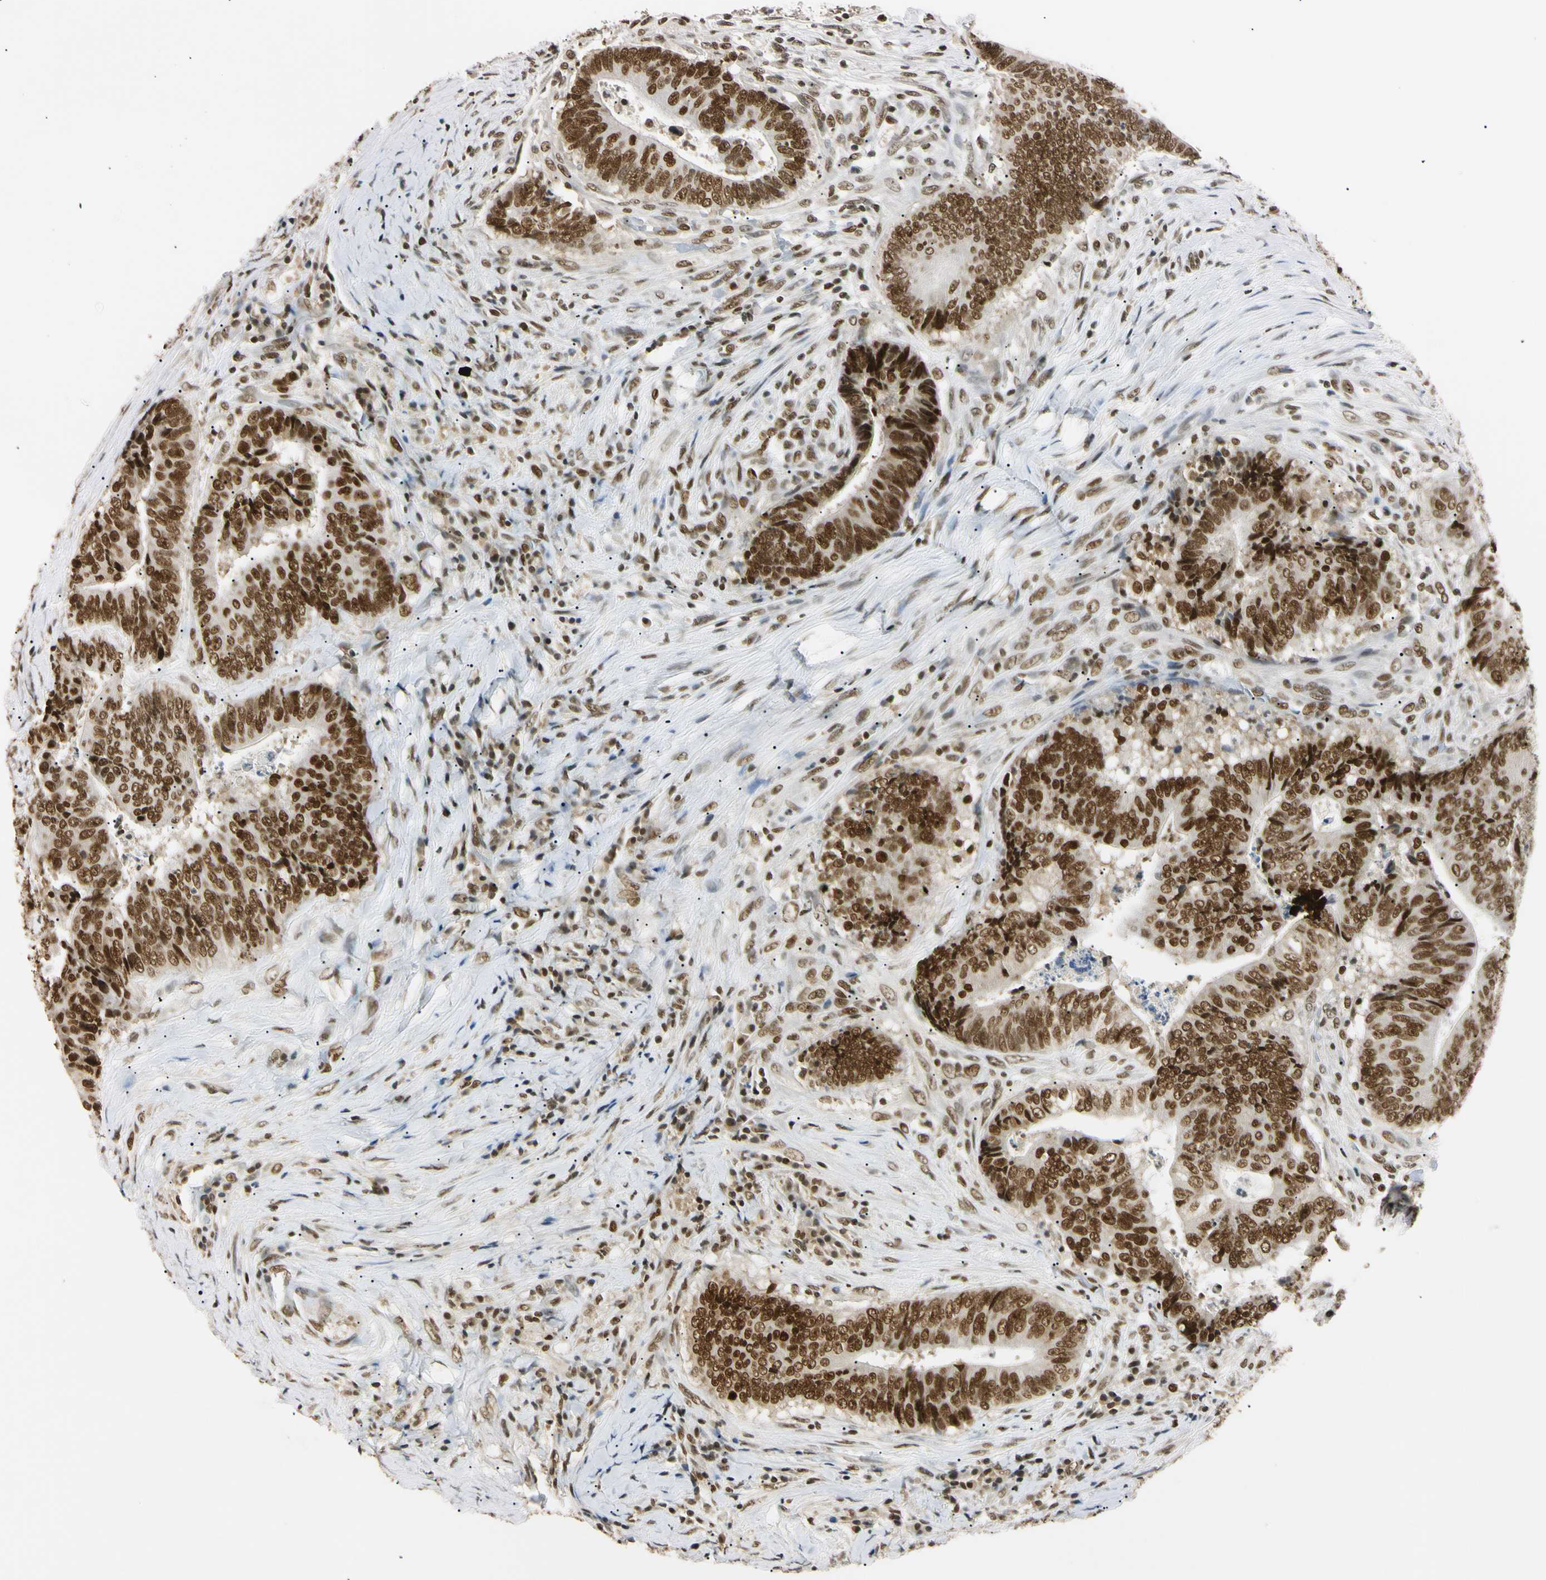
{"staining": {"intensity": "strong", "quantity": ">75%", "location": "nuclear"}, "tissue": "colorectal cancer", "cell_type": "Tumor cells", "image_type": "cancer", "snomed": [{"axis": "morphology", "description": "Adenocarcinoma, NOS"}, {"axis": "topography", "description": "Rectum"}], "caption": "Human colorectal cancer (adenocarcinoma) stained with a protein marker displays strong staining in tumor cells.", "gene": "SMARCA5", "patient": {"sex": "male", "age": 72}}